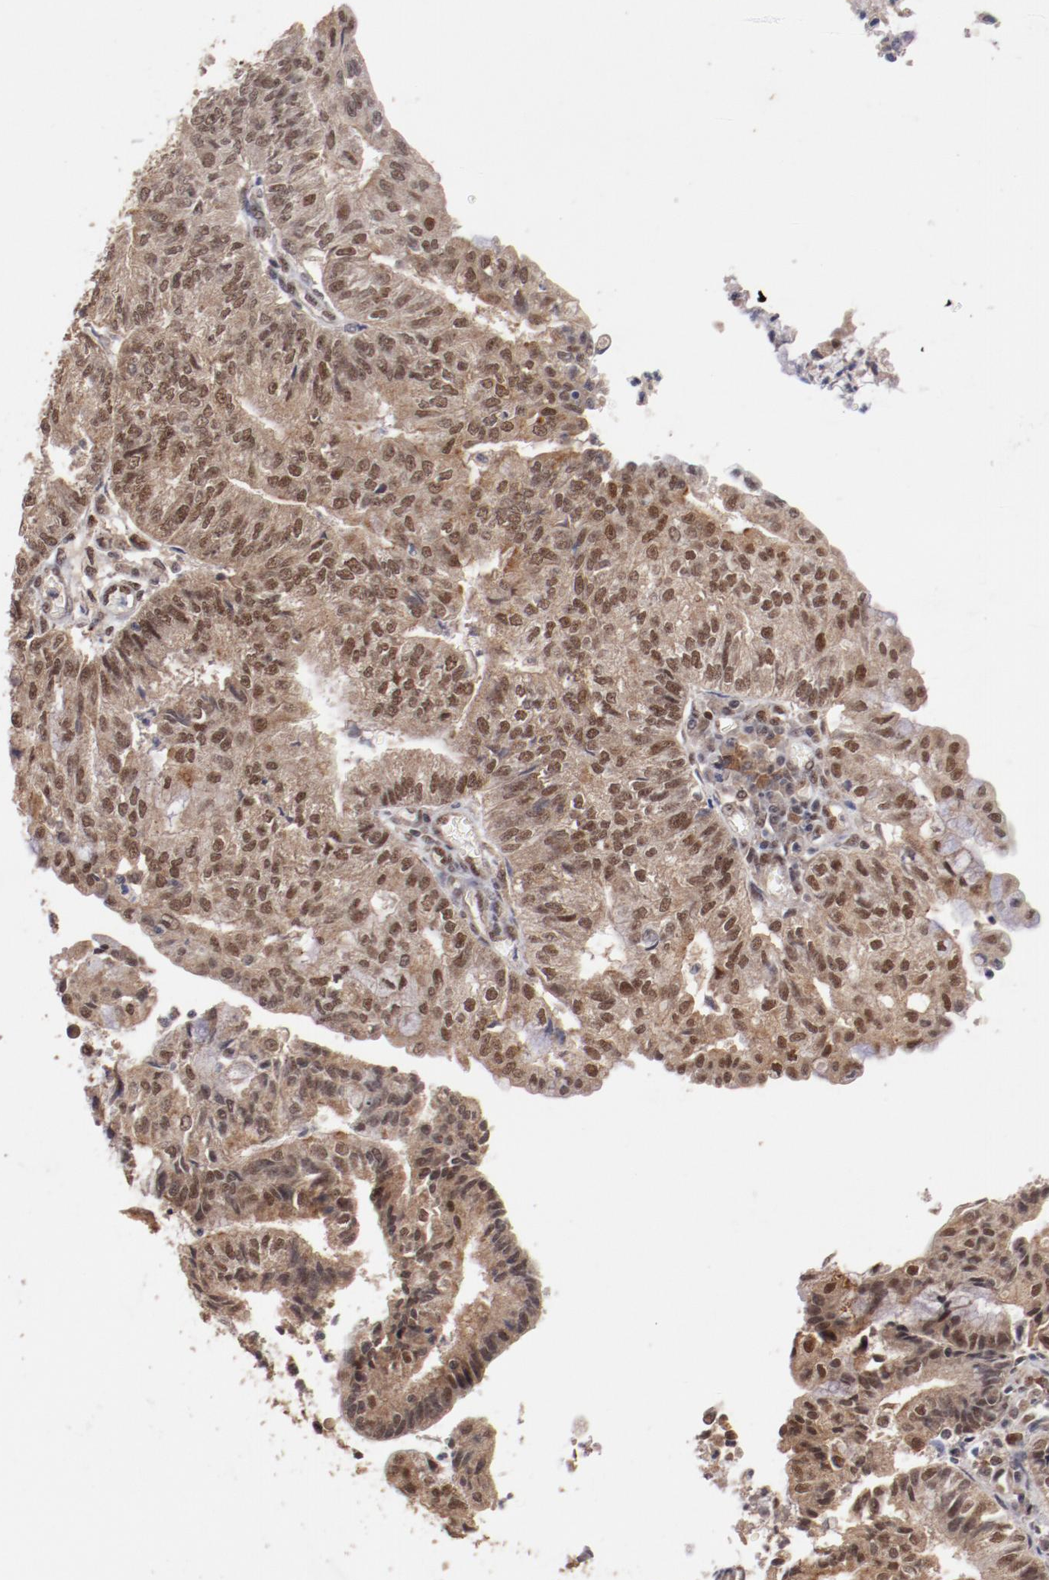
{"staining": {"intensity": "moderate", "quantity": ">75%", "location": "cytoplasmic/membranous,nuclear"}, "tissue": "endometrial cancer", "cell_type": "Tumor cells", "image_type": "cancer", "snomed": [{"axis": "morphology", "description": "Adenocarcinoma, NOS"}, {"axis": "topography", "description": "Endometrium"}], "caption": "Immunohistochemistry (DAB (3,3'-diaminobenzidine)) staining of human endometrial adenocarcinoma displays moderate cytoplasmic/membranous and nuclear protein positivity in approximately >75% of tumor cells.", "gene": "CLOCK", "patient": {"sex": "female", "age": 59}}